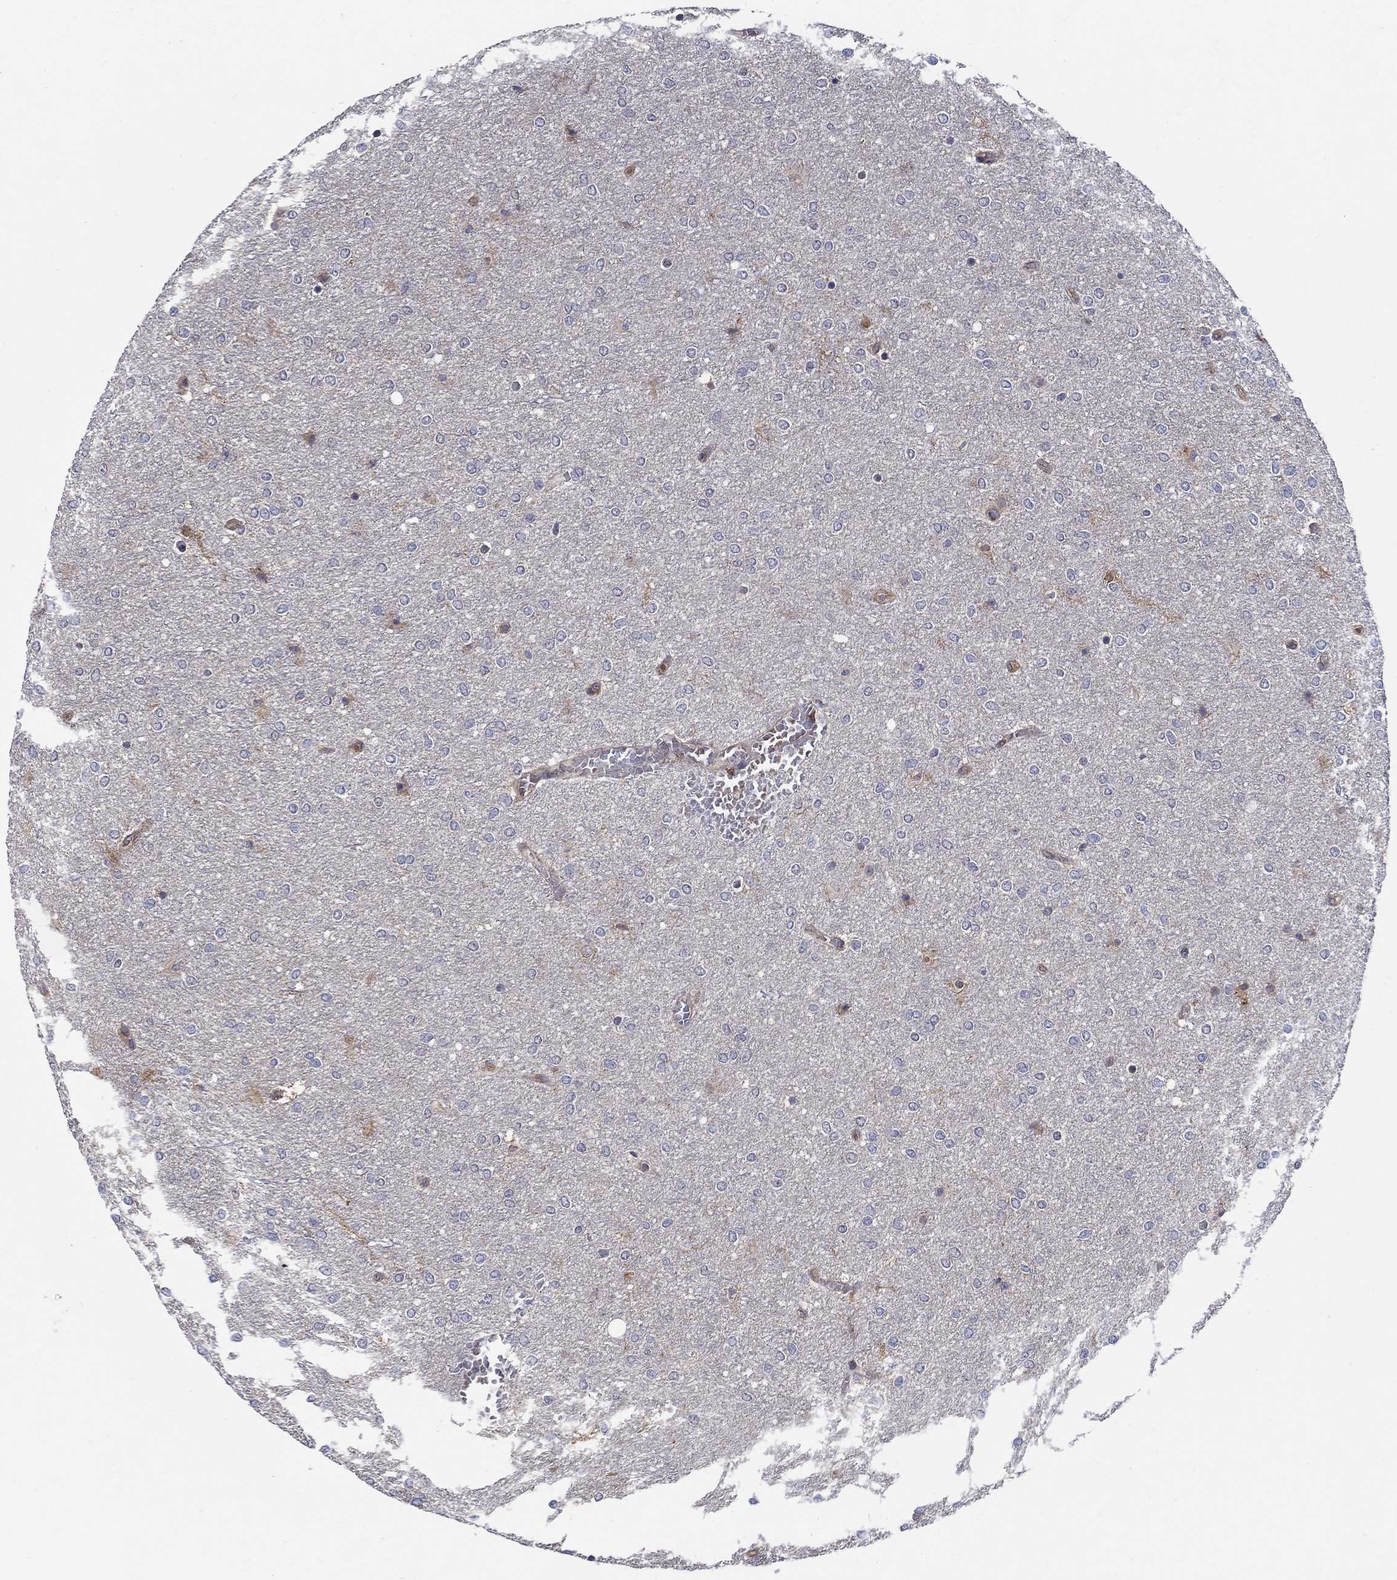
{"staining": {"intensity": "negative", "quantity": "none", "location": "none"}, "tissue": "glioma", "cell_type": "Tumor cells", "image_type": "cancer", "snomed": [{"axis": "morphology", "description": "Glioma, malignant, High grade"}, {"axis": "topography", "description": "Brain"}], "caption": "Immunohistochemistry (IHC) histopathology image of human glioma stained for a protein (brown), which shows no positivity in tumor cells. The staining was performed using DAB to visualize the protein expression in brown, while the nuclei were stained in blue with hematoxylin (Magnification: 20x).", "gene": "AGFG2", "patient": {"sex": "female", "age": 61}}